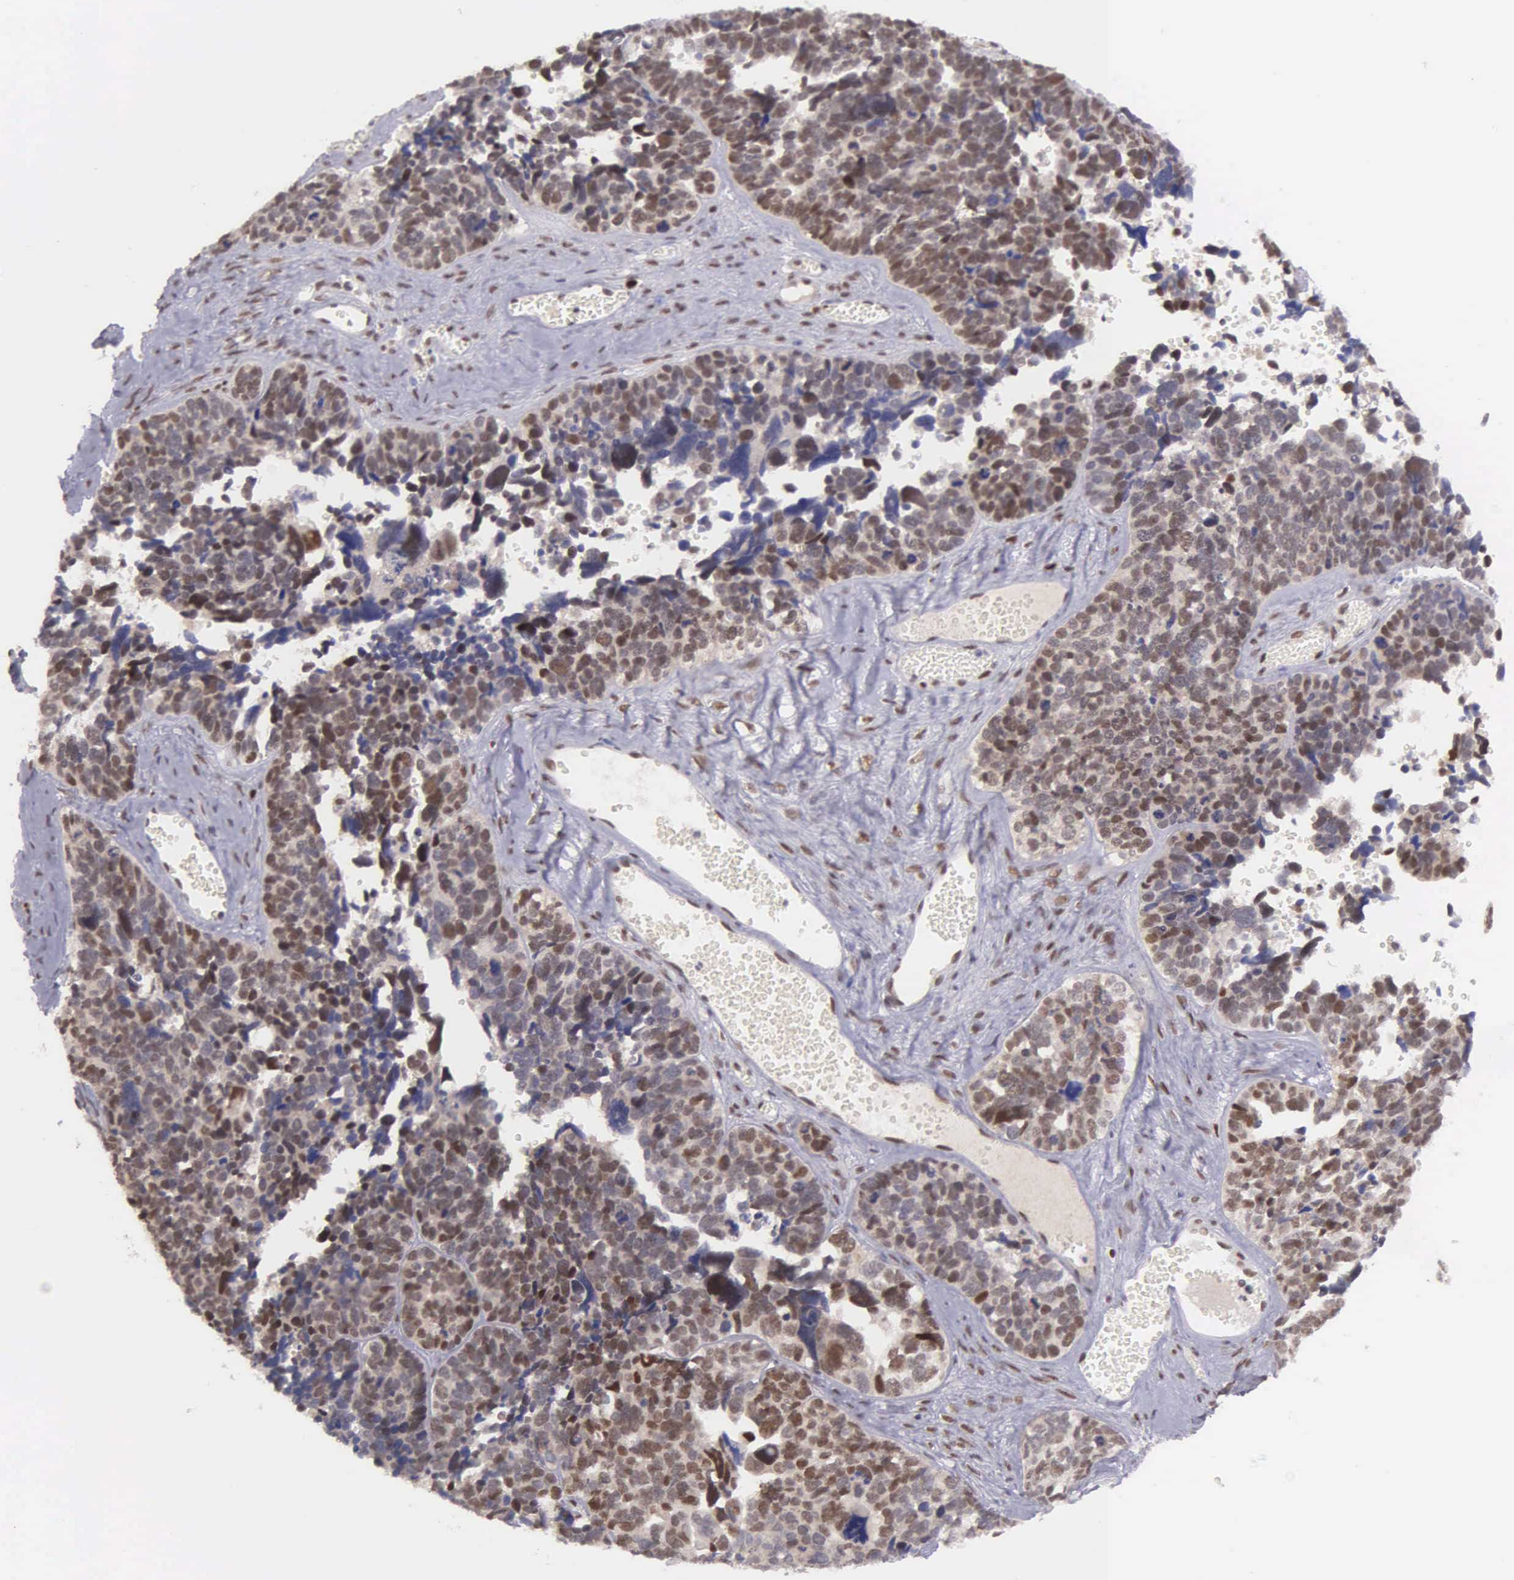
{"staining": {"intensity": "strong", "quantity": ">75%", "location": "cytoplasmic/membranous,nuclear"}, "tissue": "ovarian cancer", "cell_type": "Tumor cells", "image_type": "cancer", "snomed": [{"axis": "morphology", "description": "Cystadenocarcinoma, serous, NOS"}, {"axis": "topography", "description": "Ovary"}], "caption": "This is an image of immunohistochemistry staining of serous cystadenocarcinoma (ovarian), which shows strong staining in the cytoplasmic/membranous and nuclear of tumor cells.", "gene": "UBR7", "patient": {"sex": "female", "age": 77}}